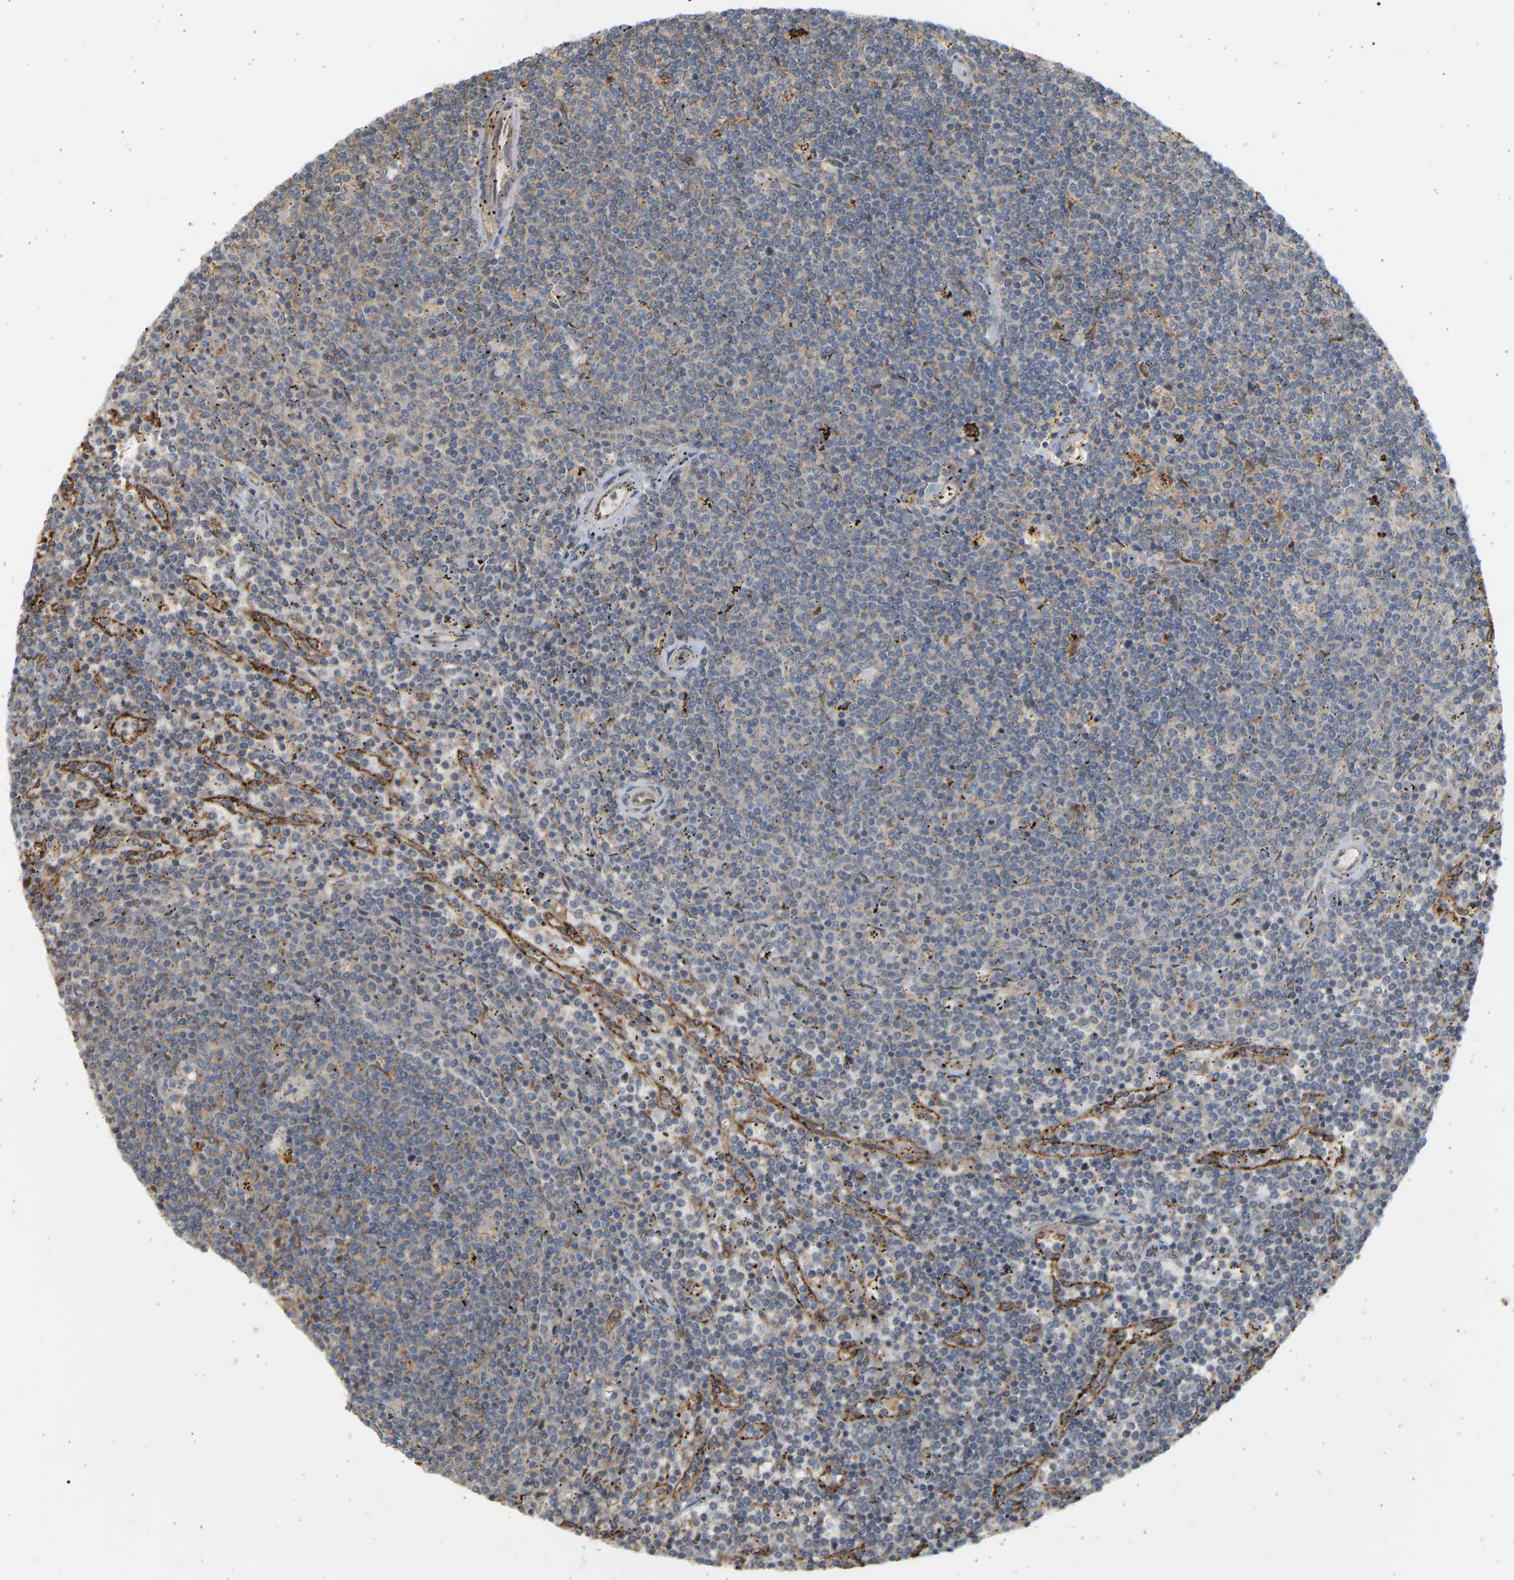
{"staining": {"intensity": "negative", "quantity": "none", "location": "none"}, "tissue": "lymphoma", "cell_type": "Tumor cells", "image_type": "cancer", "snomed": [{"axis": "morphology", "description": "Malignant lymphoma, non-Hodgkin's type, Low grade"}, {"axis": "topography", "description": "Spleen"}], "caption": "Tumor cells are negative for brown protein staining in low-grade malignant lymphoma, non-Hodgkin's type. (Stains: DAB (3,3'-diaminobenzidine) immunohistochemistry (IHC) with hematoxylin counter stain, Microscopy: brightfield microscopy at high magnification).", "gene": "B4GALT6", "patient": {"sex": "female", "age": 50}}